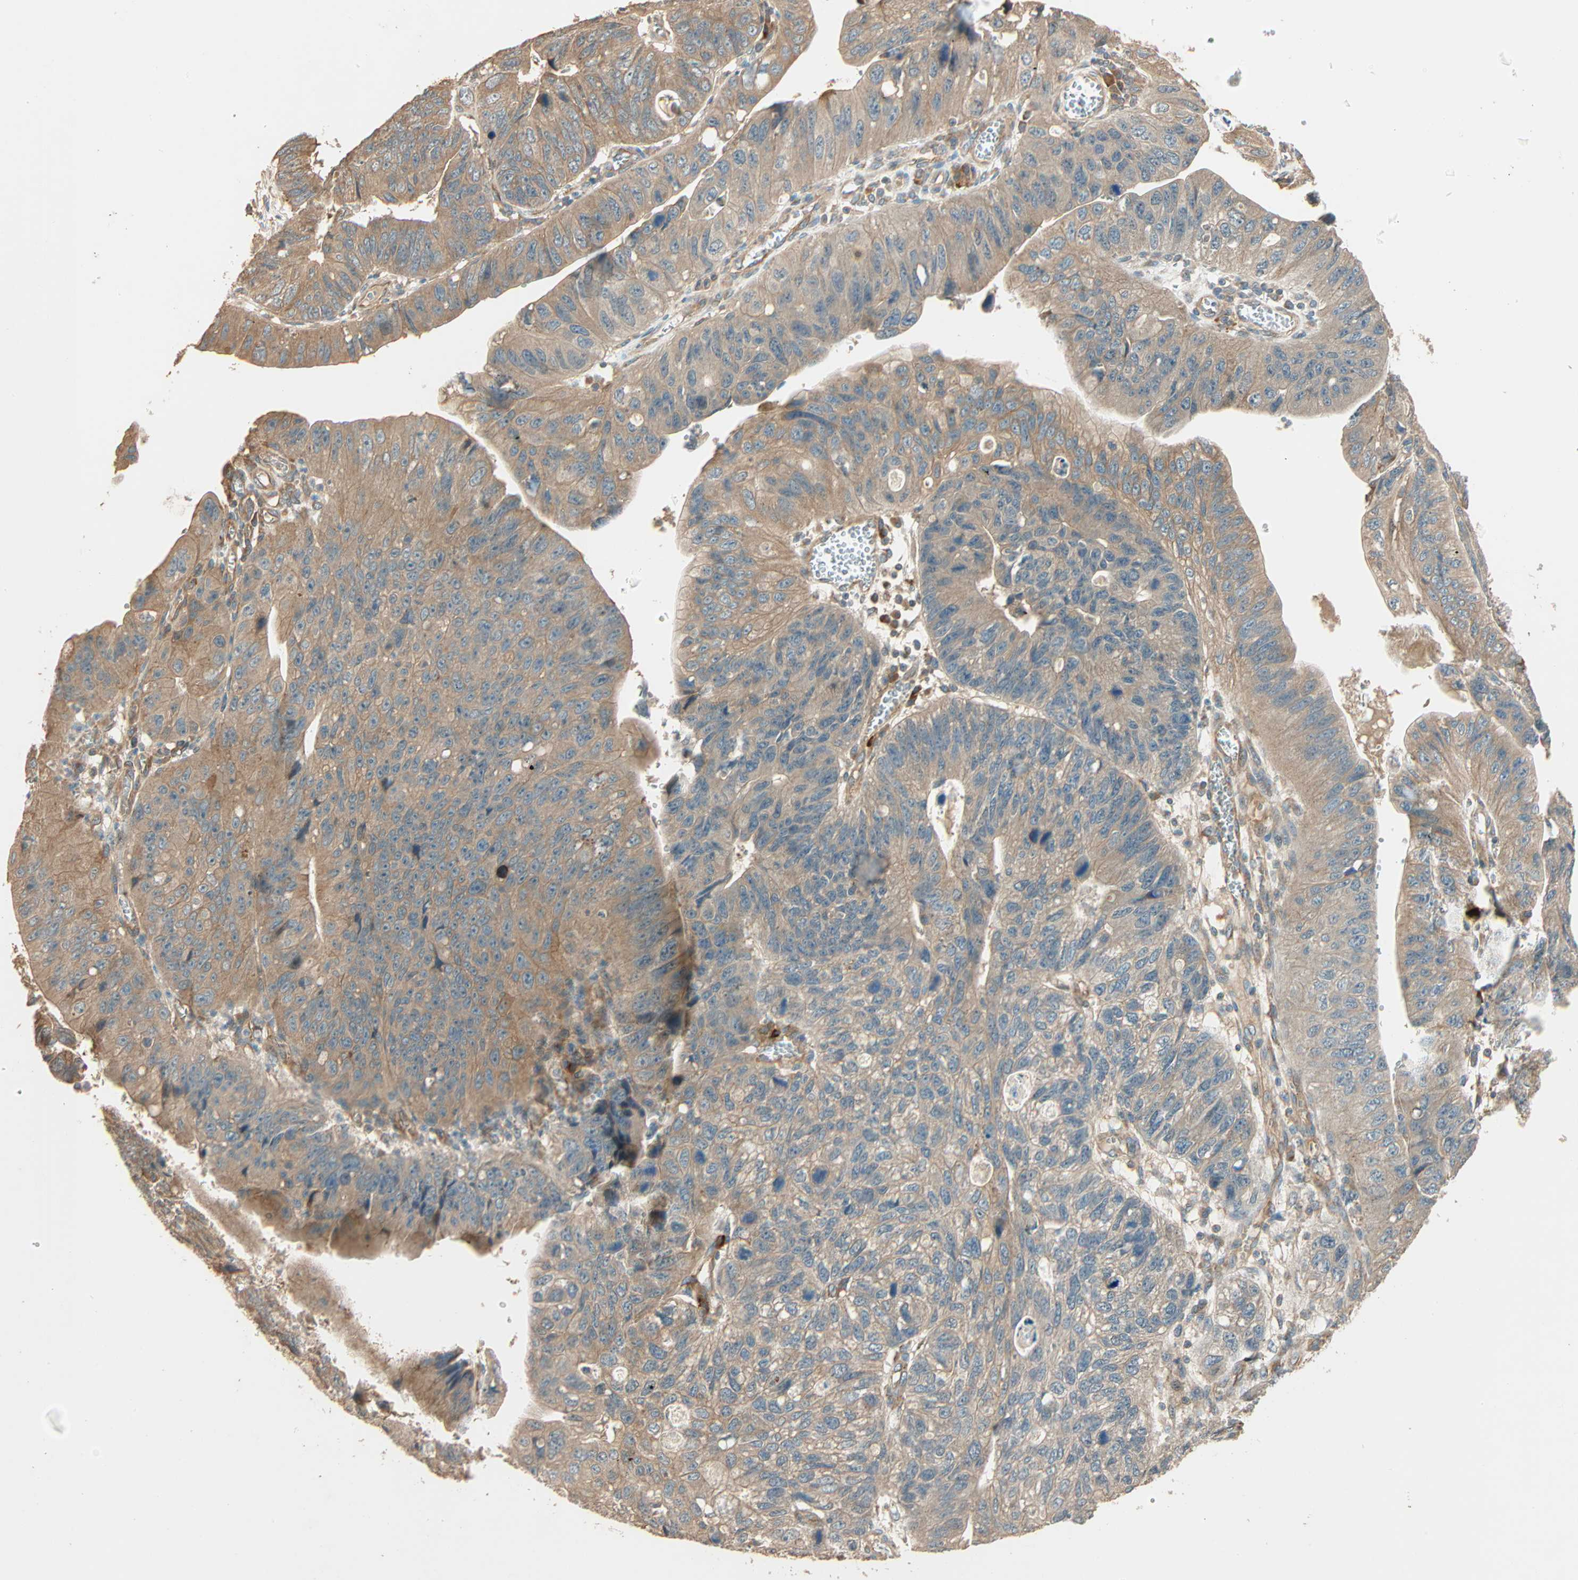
{"staining": {"intensity": "moderate", "quantity": ">75%", "location": "cytoplasmic/membranous"}, "tissue": "stomach cancer", "cell_type": "Tumor cells", "image_type": "cancer", "snomed": [{"axis": "morphology", "description": "Adenocarcinoma, NOS"}, {"axis": "topography", "description": "Stomach"}], "caption": "Brown immunohistochemical staining in stomach adenocarcinoma exhibits moderate cytoplasmic/membranous staining in approximately >75% of tumor cells.", "gene": "GALK1", "patient": {"sex": "male", "age": 59}}